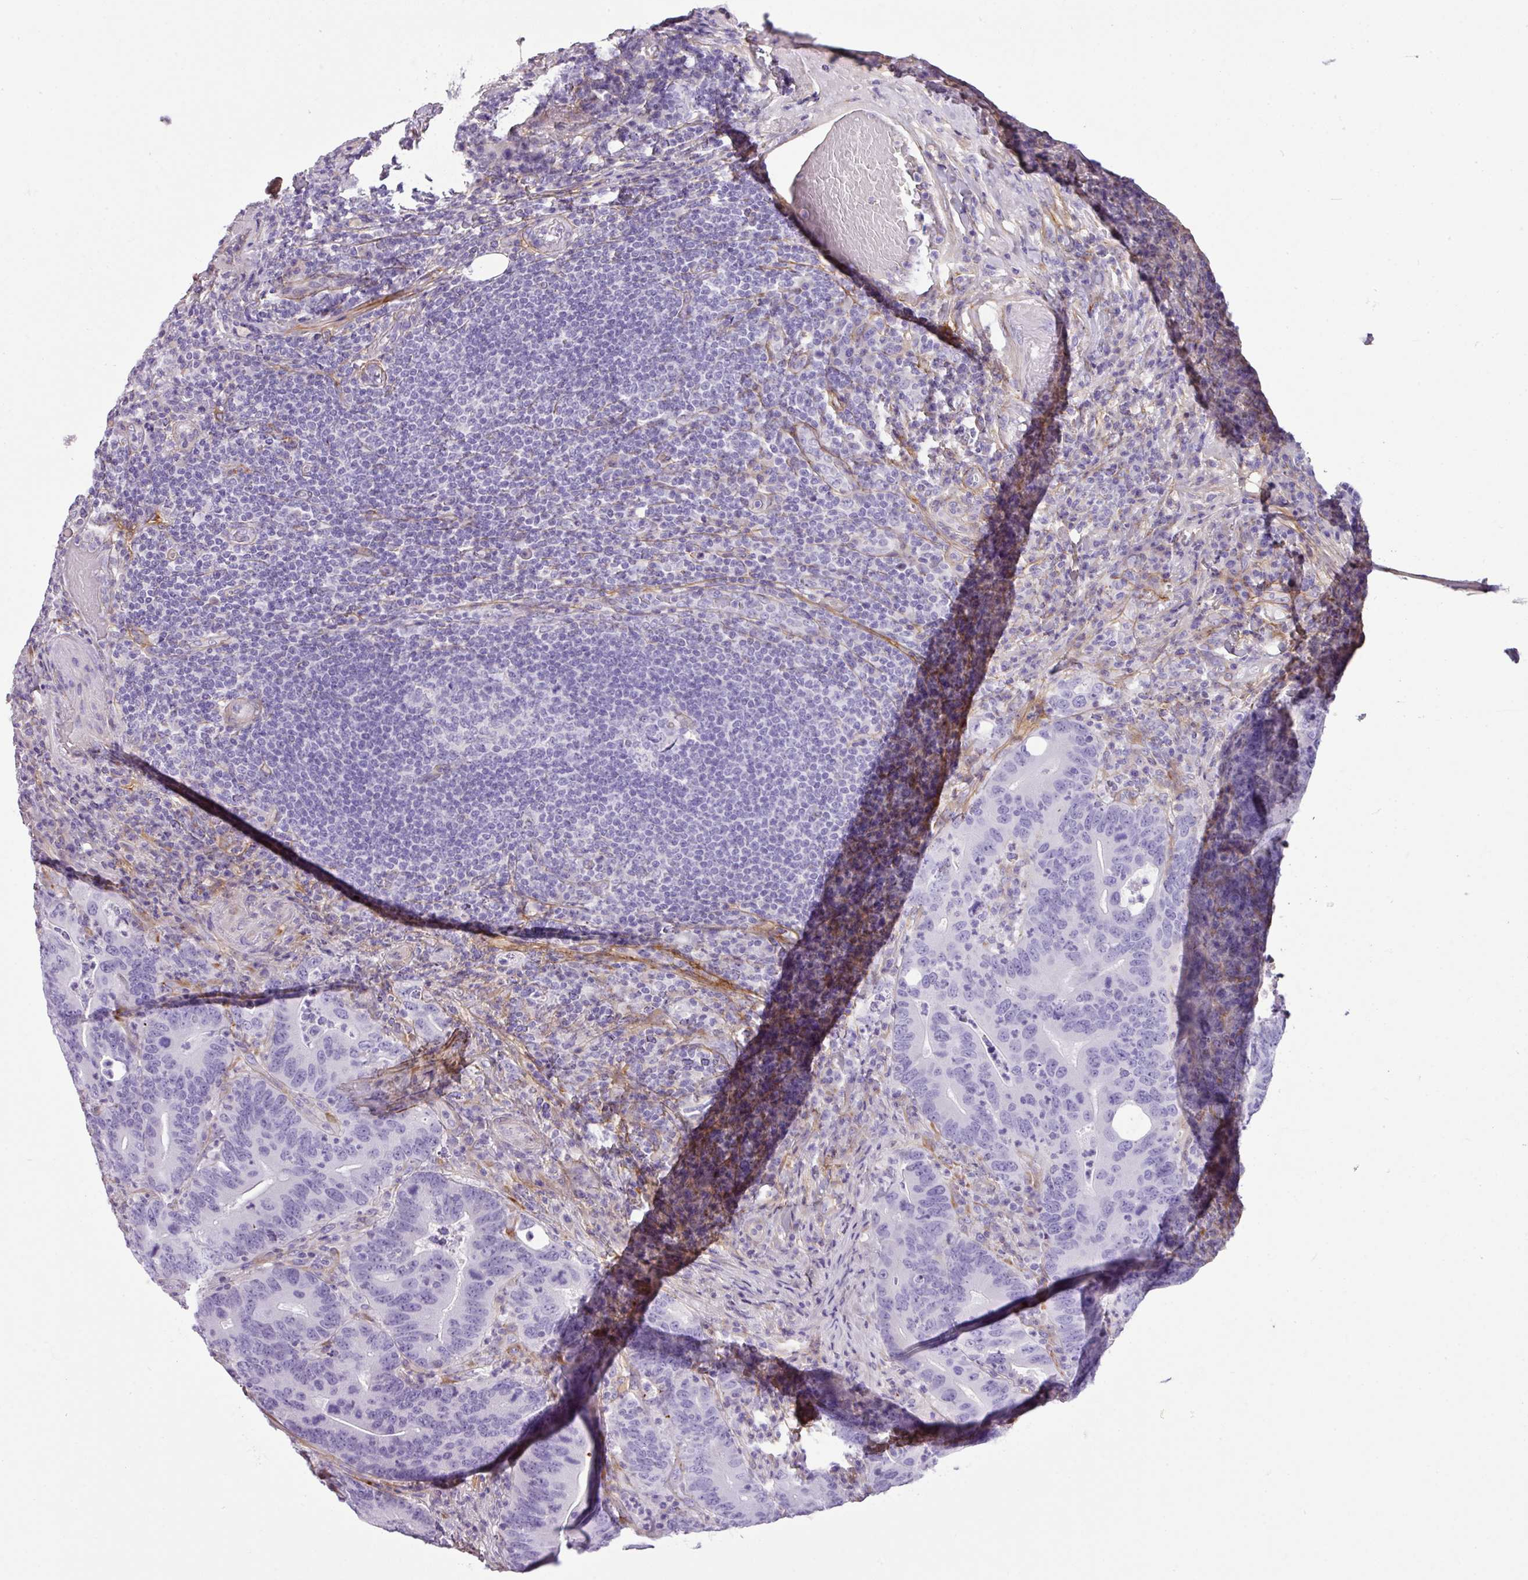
{"staining": {"intensity": "negative", "quantity": "none", "location": "none"}, "tissue": "colorectal cancer", "cell_type": "Tumor cells", "image_type": "cancer", "snomed": [{"axis": "morphology", "description": "Adenocarcinoma, NOS"}, {"axis": "topography", "description": "Colon"}], "caption": "Colorectal cancer stained for a protein using immunohistochemistry exhibits no expression tumor cells.", "gene": "PARD6G", "patient": {"sex": "female", "age": 66}}